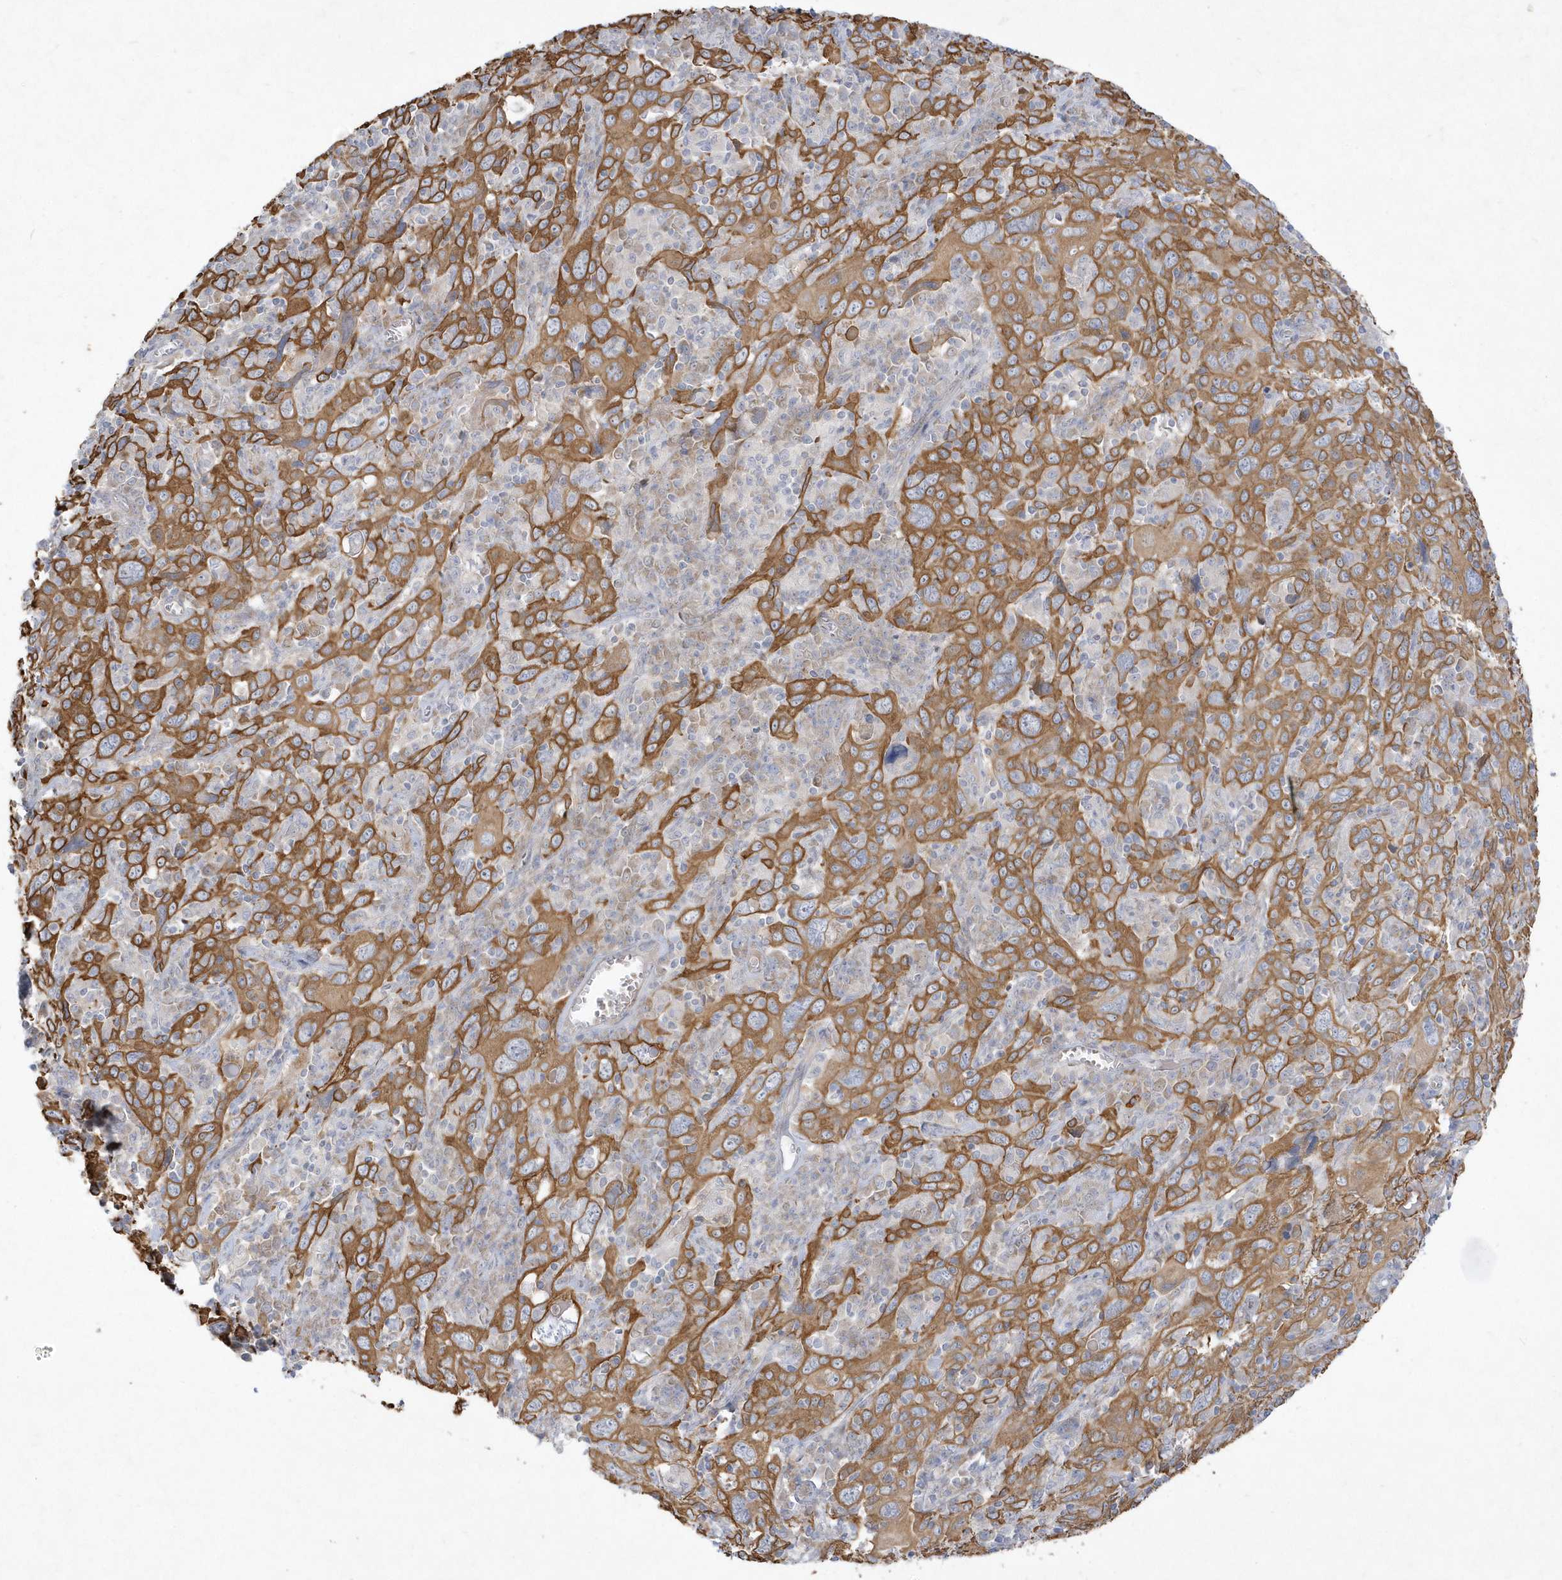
{"staining": {"intensity": "moderate", "quantity": ">75%", "location": "cytoplasmic/membranous"}, "tissue": "cervical cancer", "cell_type": "Tumor cells", "image_type": "cancer", "snomed": [{"axis": "morphology", "description": "Squamous cell carcinoma, NOS"}, {"axis": "topography", "description": "Cervix"}], "caption": "Cervical cancer (squamous cell carcinoma) stained for a protein exhibits moderate cytoplasmic/membranous positivity in tumor cells.", "gene": "LARS1", "patient": {"sex": "female", "age": 46}}